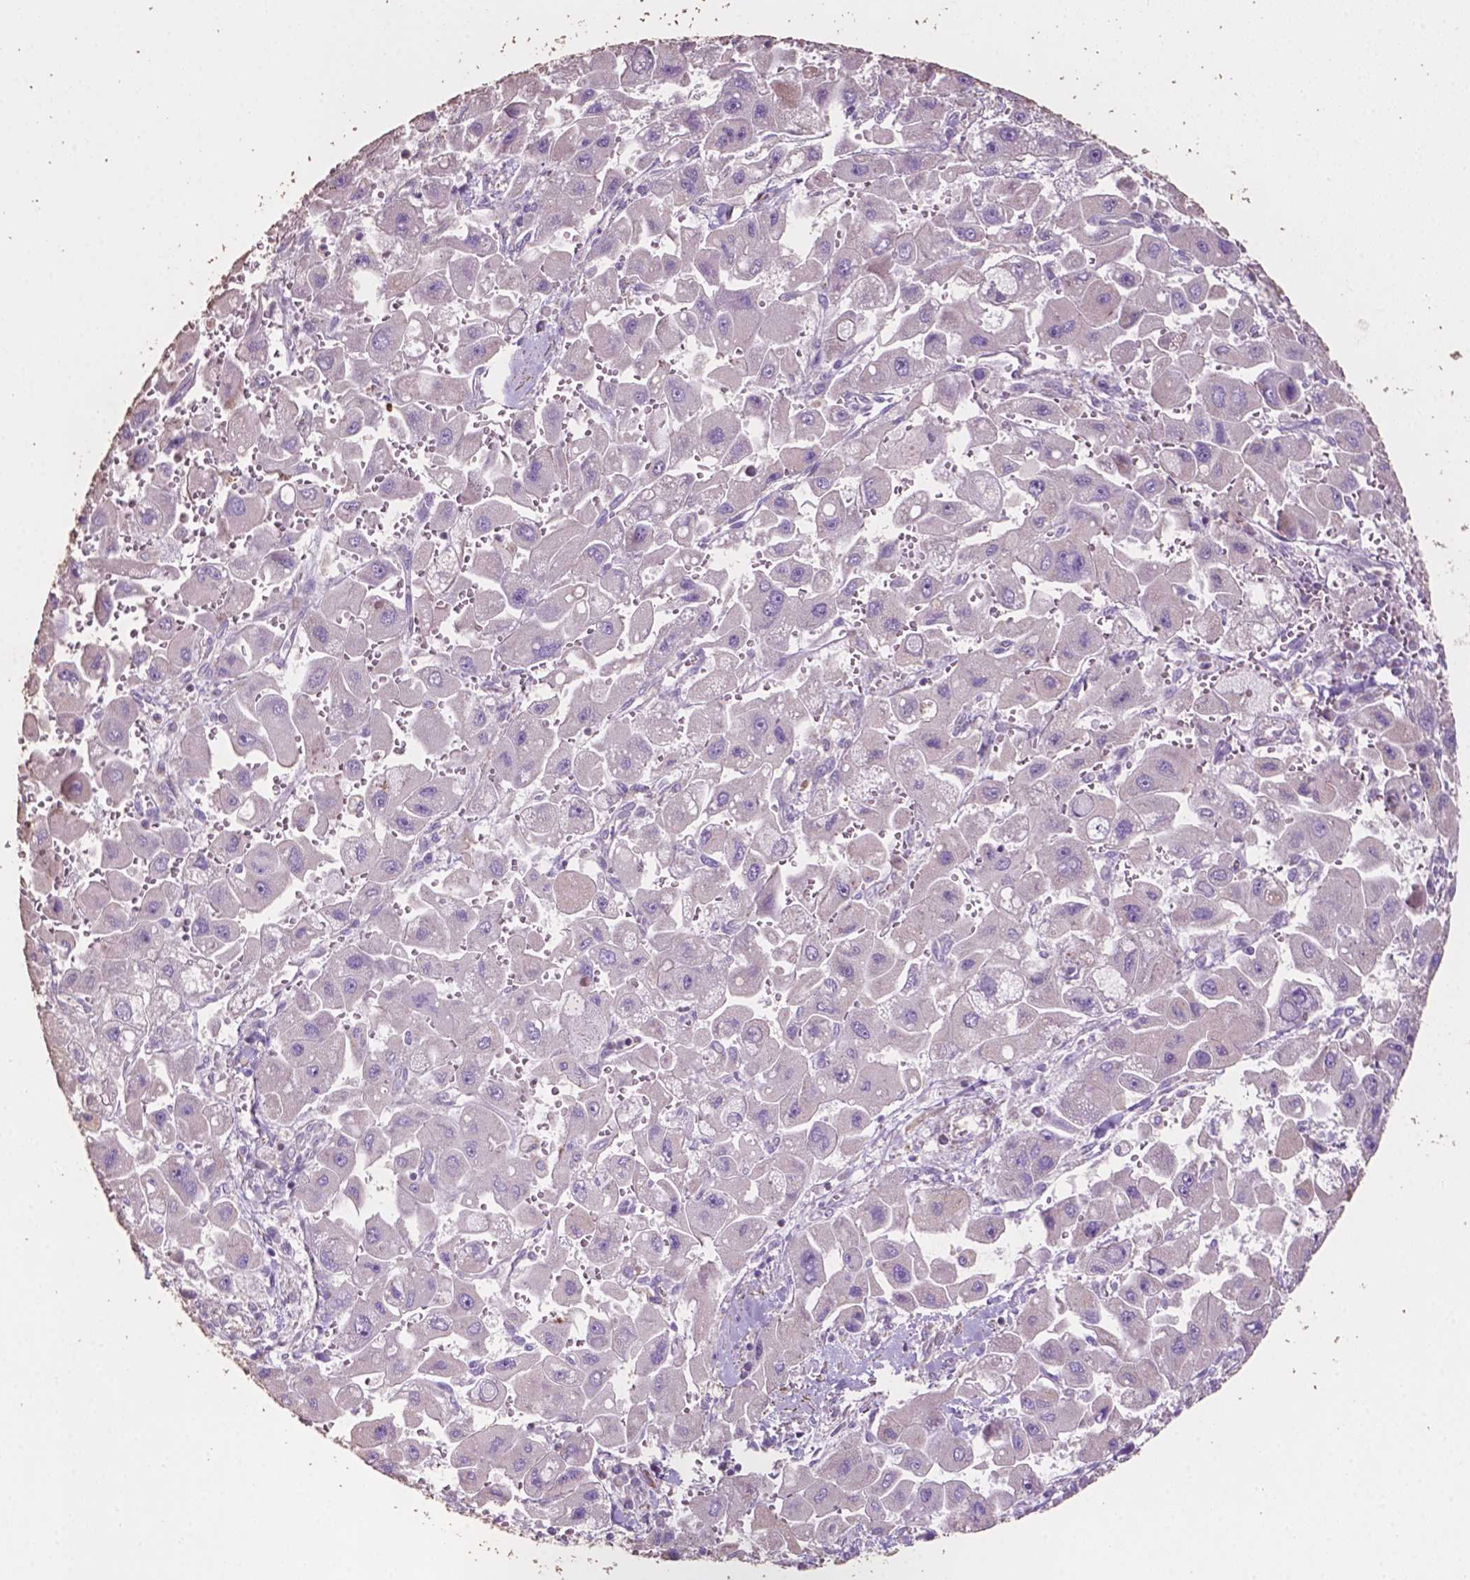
{"staining": {"intensity": "negative", "quantity": "none", "location": "none"}, "tissue": "liver cancer", "cell_type": "Tumor cells", "image_type": "cancer", "snomed": [{"axis": "morphology", "description": "Carcinoma, Hepatocellular, NOS"}, {"axis": "topography", "description": "Liver"}], "caption": "Immunohistochemistry photomicrograph of neoplastic tissue: human liver cancer stained with DAB (3,3'-diaminobenzidine) reveals no significant protein expression in tumor cells.", "gene": "COMMD4", "patient": {"sex": "male", "age": 24}}